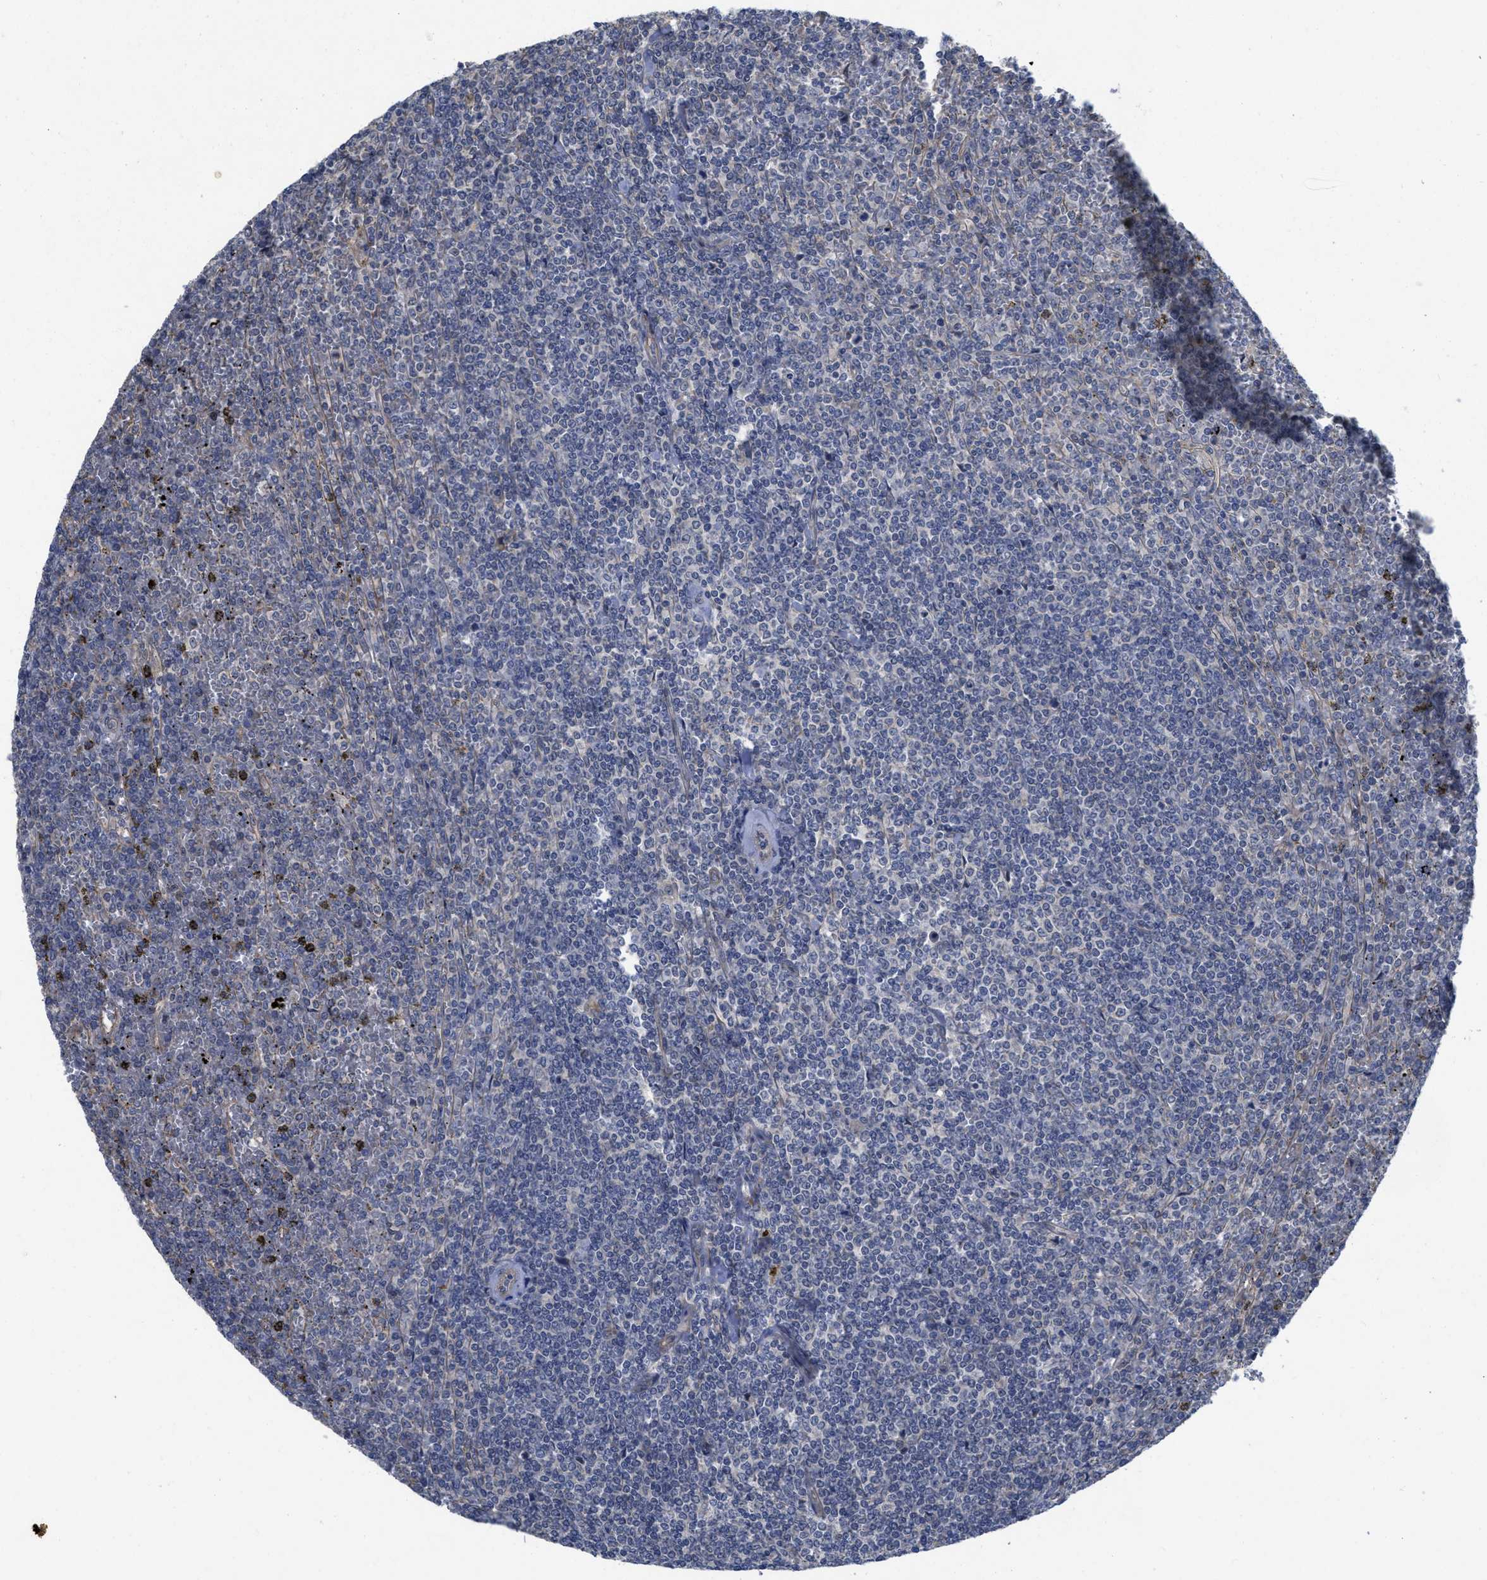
{"staining": {"intensity": "negative", "quantity": "none", "location": "none"}, "tissue": "lymphoma", "cell_type": "Tumor cells", "image_type": "cancer", "snomed": [{"axis": "morphology", "description": "Malignant lymphoma, non-Hodgkin's type, Low grade"}, {"axis": "topography", "description": "Spleen"}], "caption": "The histopathology image displays no staining of tumor cells in low-grade malignant lymphoma, non-Hodgkin's type.", "gene": "ARHGEF26", "patient": {"sex": "female", "age": 19}}